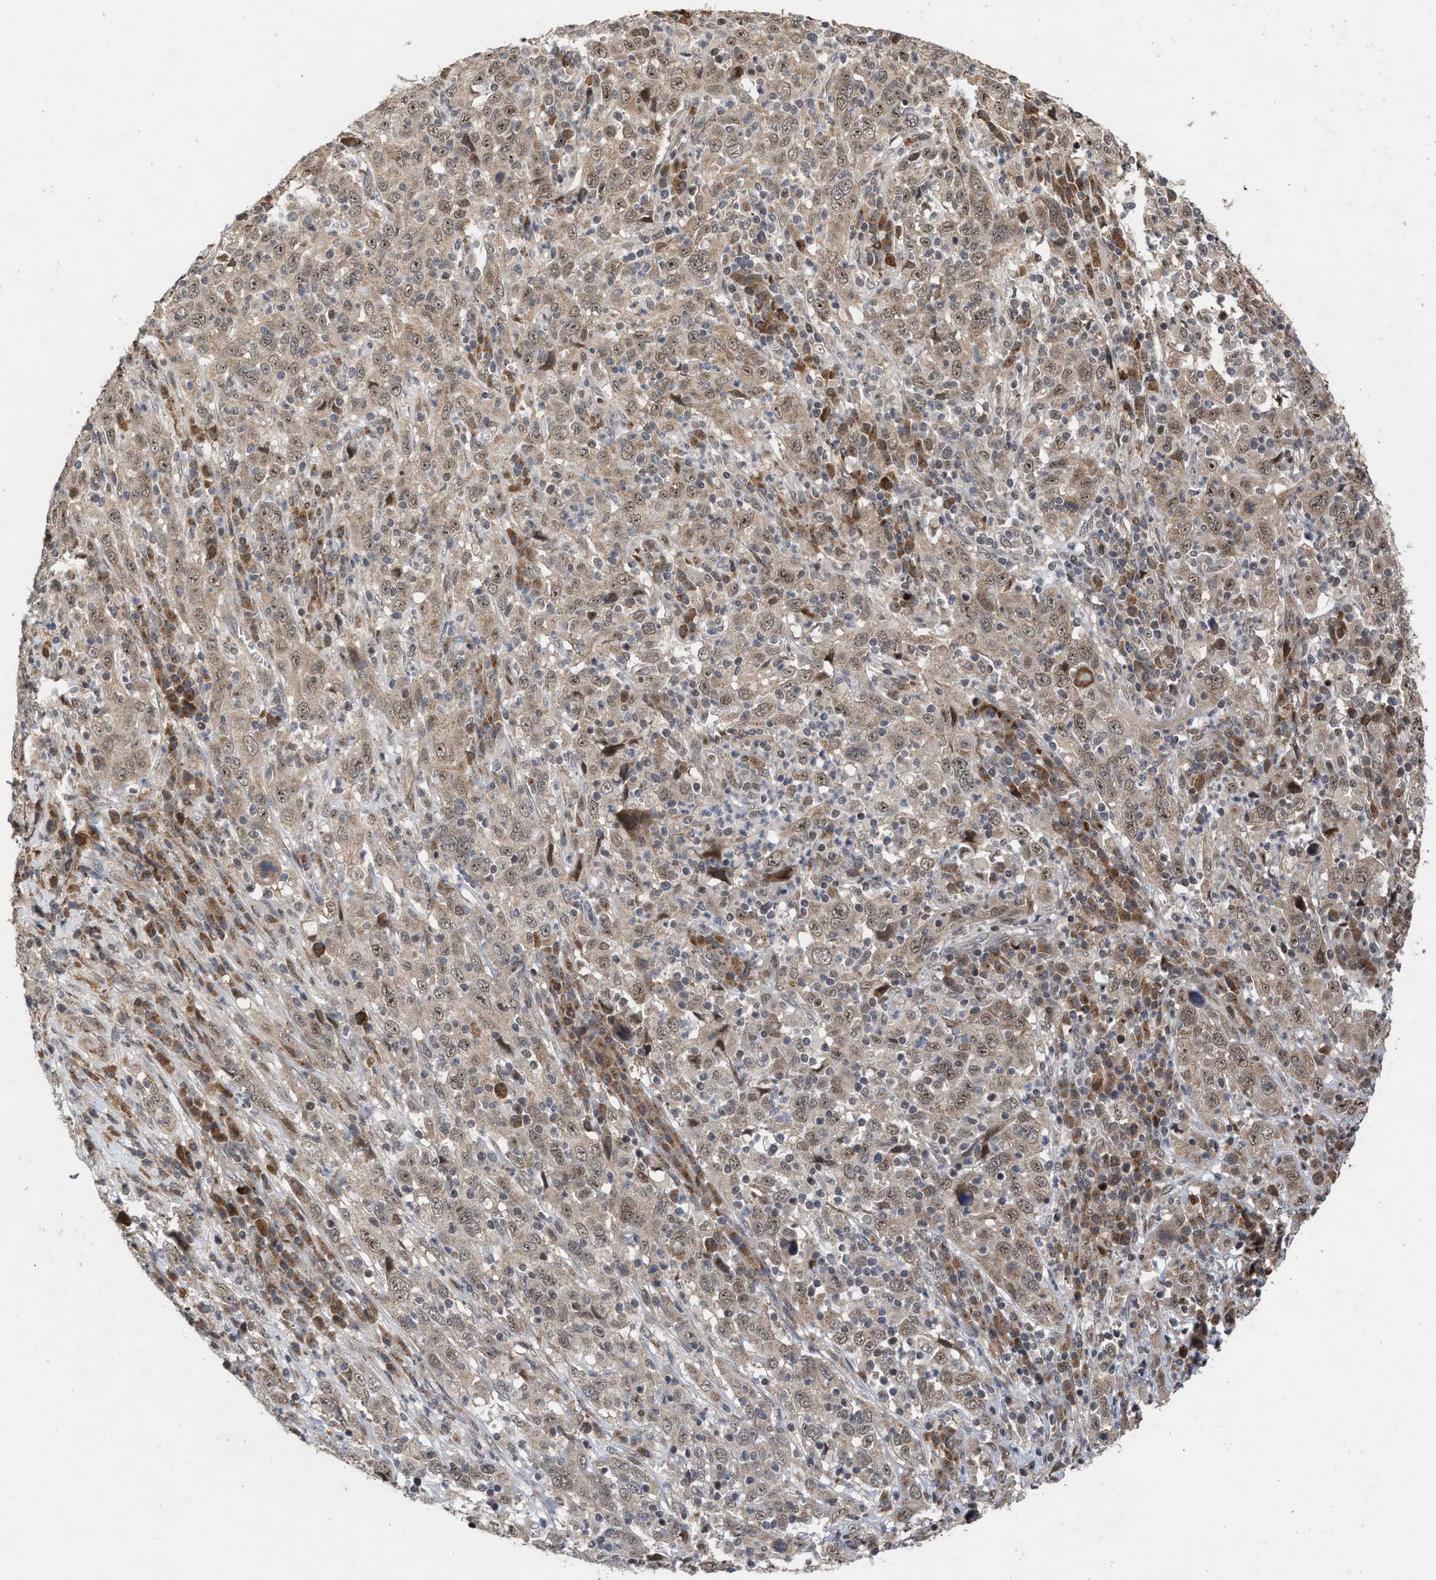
{"staining": {"intensity": "weak", "quantity": ">75%", "location": "cytoplasmic/membranous,nuclear"}, "tissue": "cervical cancer", "cell_type": "Tumor cells", "image_type": "cancer", "snomed": [{"axis": "morphology", "description": "Squamous cell carcinoma, NOS"}, {"axis": "topography", "description": "Cervix"}], "caption": "Brown immunohistochemical staining in human cervical squamous cell carcinoma exhibits weak cytoplasmic/membranous and nuclear positivity in approximately >75% of tumor cells.", "gene": "MKNK2", "patient": {"sex": "female", "age": 46}}